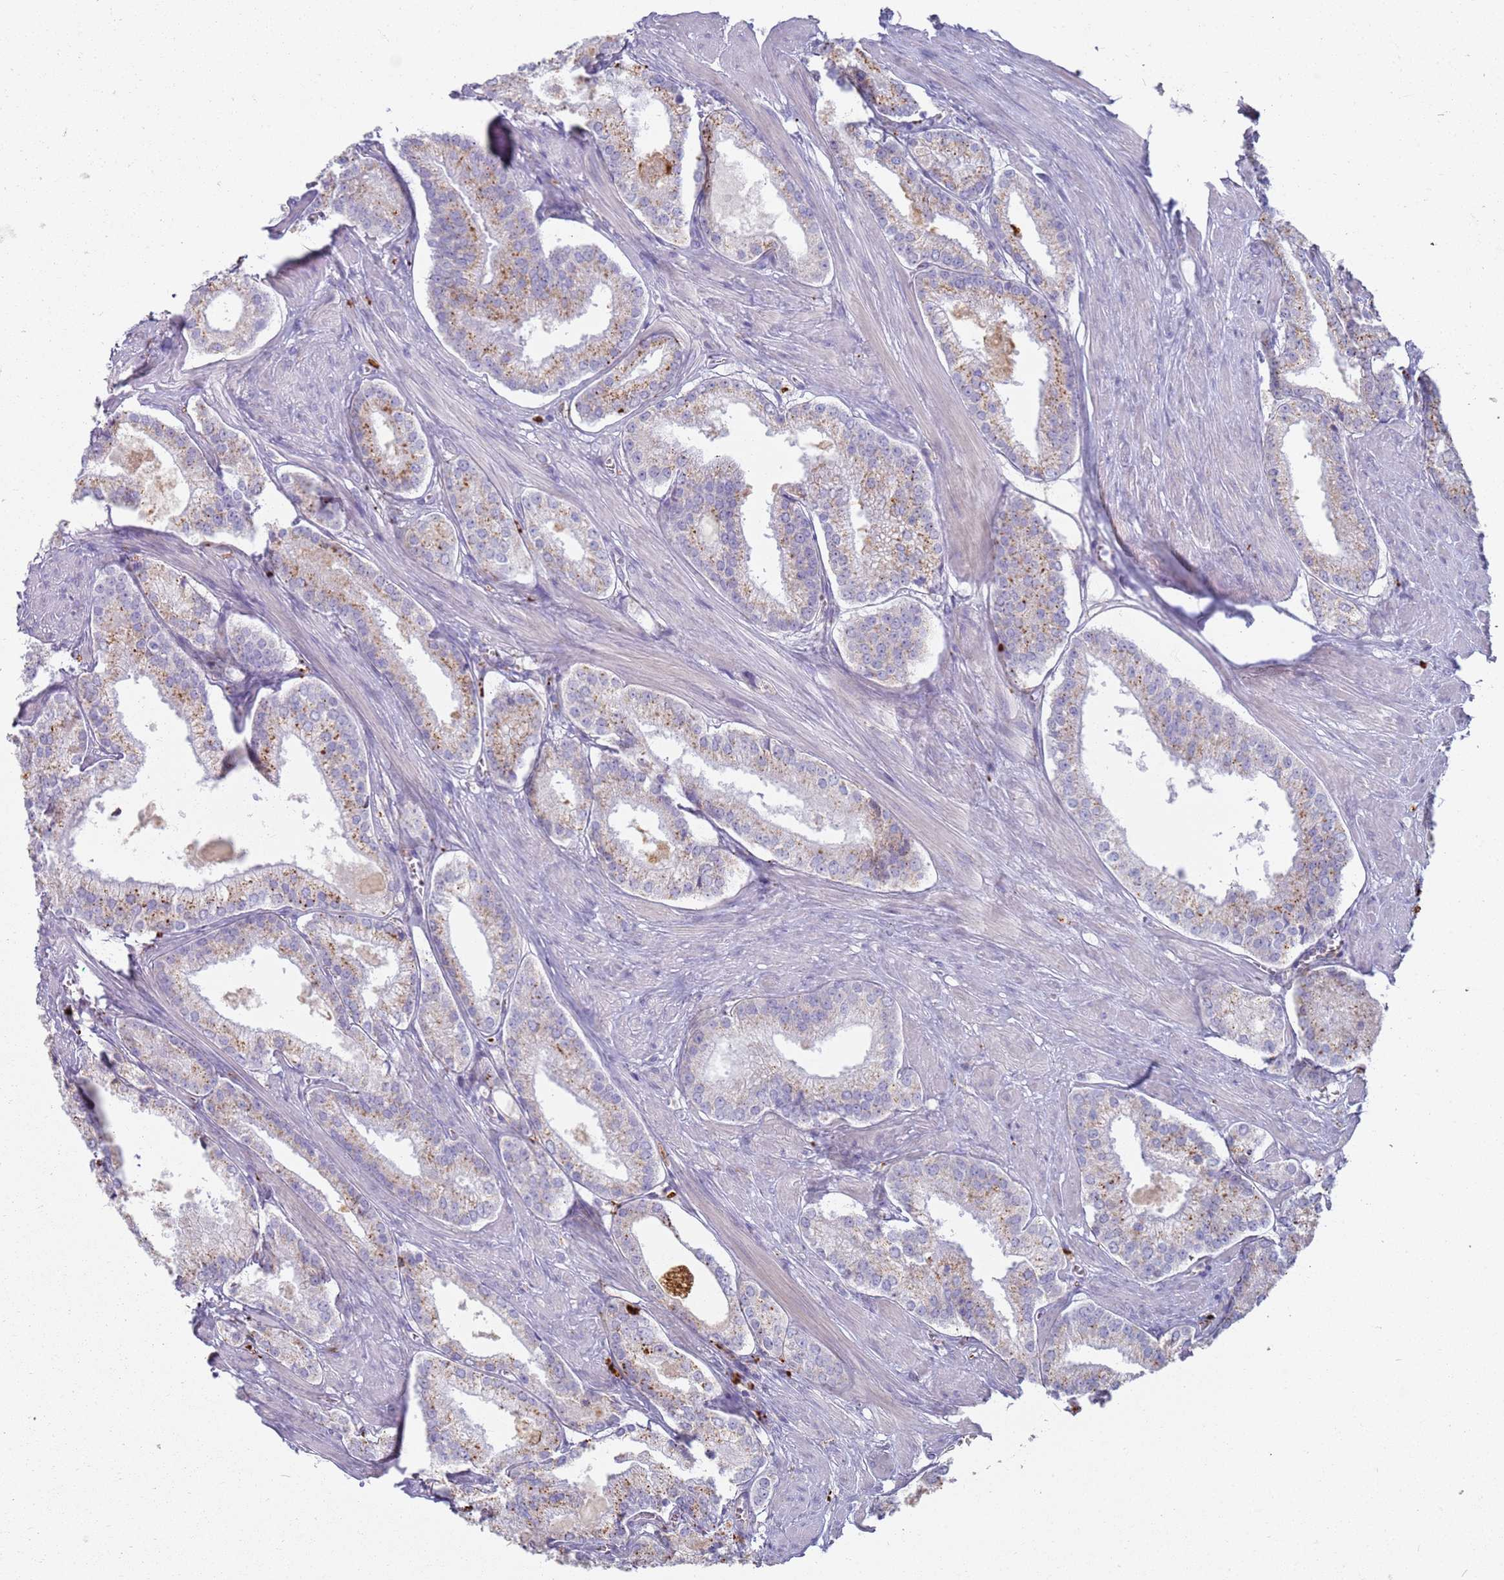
{"staining": {"intensity": "moderate", "quantity": "25%-75%", "location": "cytoplasmic/membranous"}, "tissue": "prostate cancer", "cell_type": "Tumor cells", "image_type": "cancer", "snomed": [{"axis": "morphology", "description": "Adenocarcinoma, Low grade"}, {"axis": "topography", "description": "Prostate"}], "caption": "About 25%-75% of tumor cells in human prostate cancer display moderate cytoplasmic/membranous protein positivity as visualized by brown immunohistochemical staining.", "gene": "TMEM229B", "patient": {"sex": "male", "age": 54}}